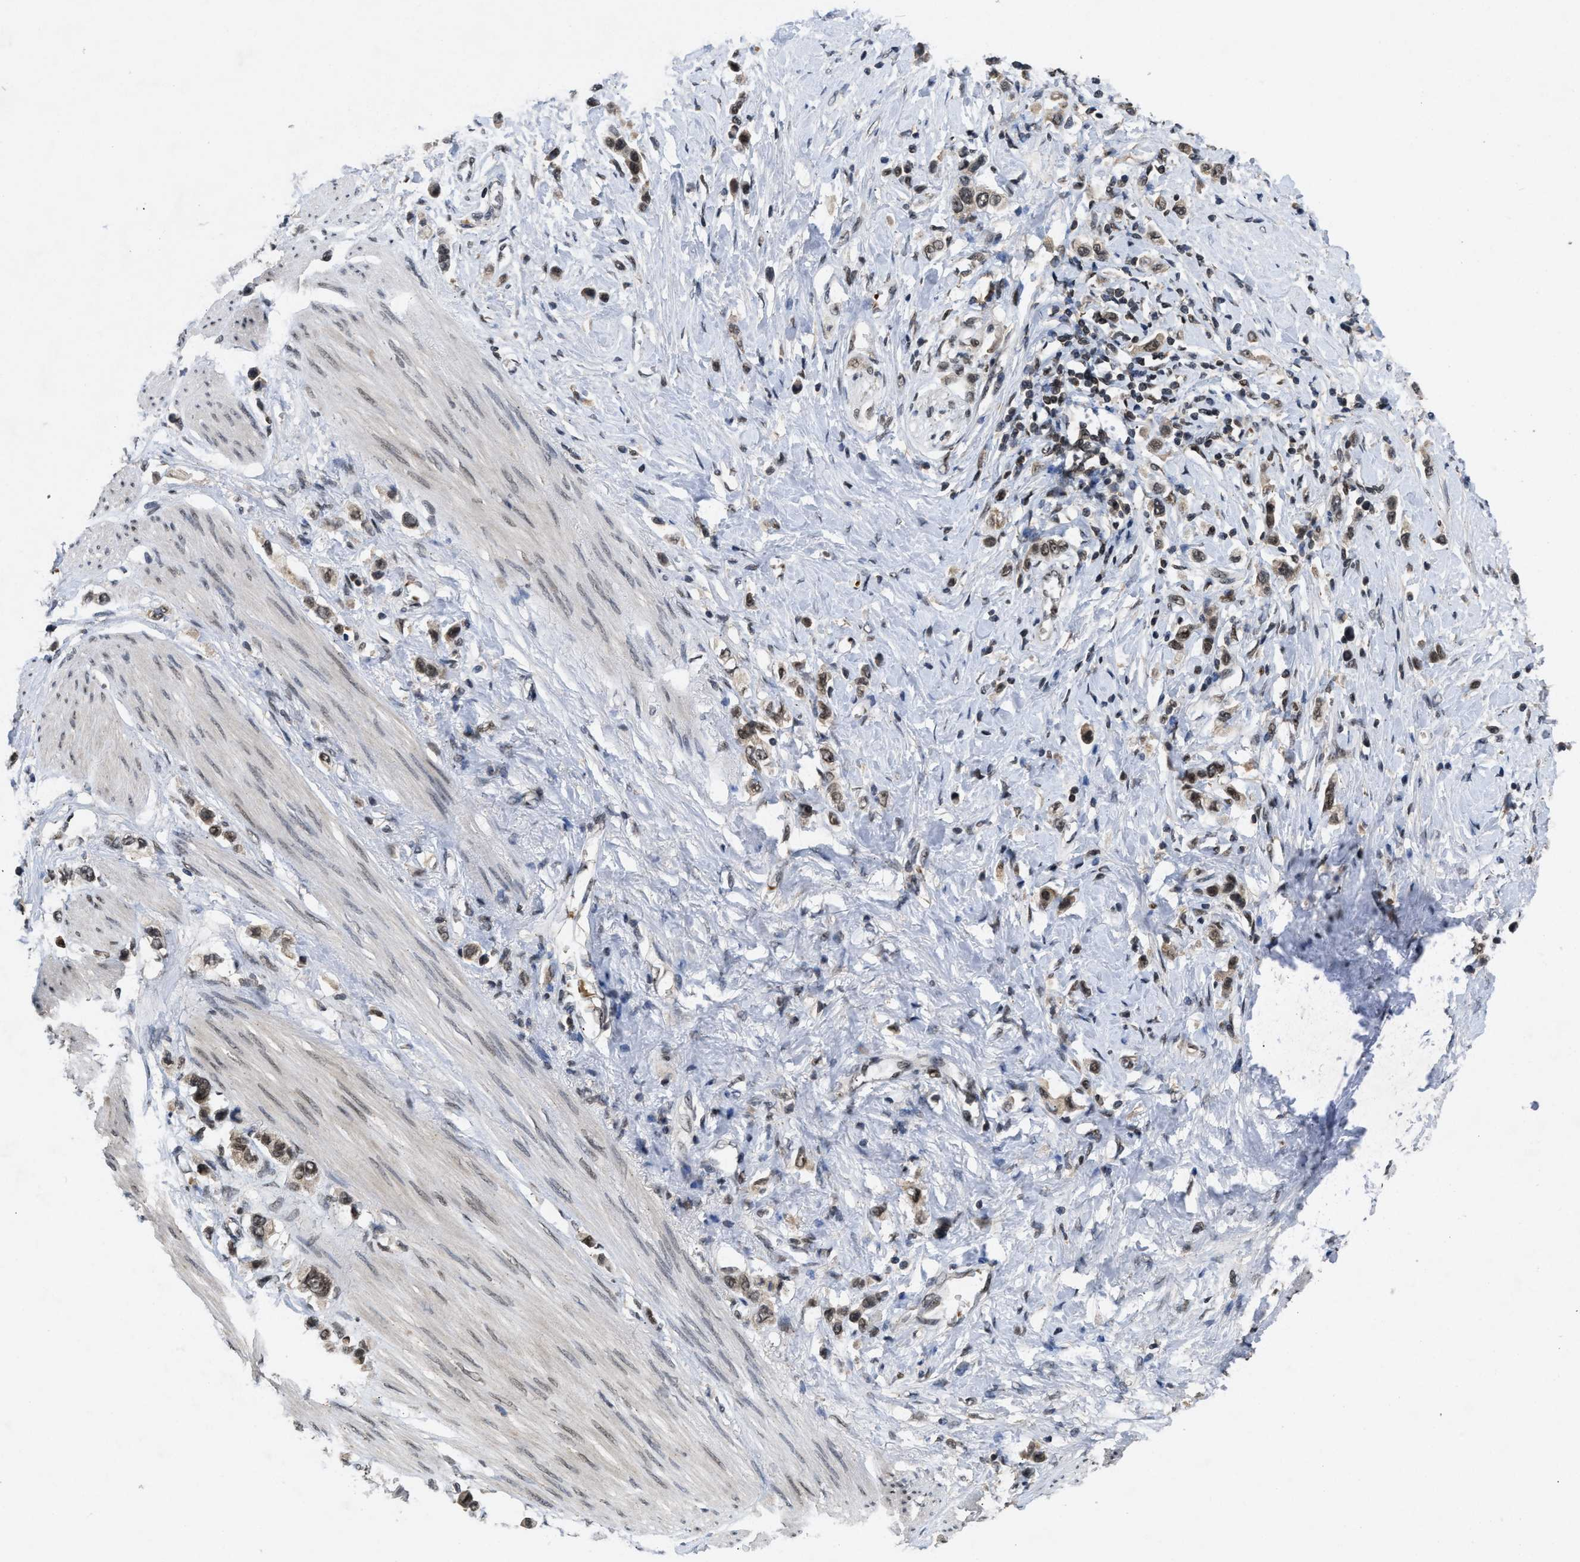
{"staining": {"intensity": "moderate", "quantity": ">75%", "location": "nuclear"}, "tissue": "stomach cancer", "cell_type": "Tumor cells", "image_type": "cancer", "snomed": [{"axis": "morphology", "description": "Adenocarcinoma, NOS"}, {"axis": "topography", "description": "Stomach"}], "caption": "The image shows a brown stain indicating the presence of a protein in the nuclear of tumor cells in stomach cancer. (brown staining indicates protein expression, while blue staining denotes nuclei).", "gene": "ZNF346", "patient": {"sex": "female", "age": 65}}